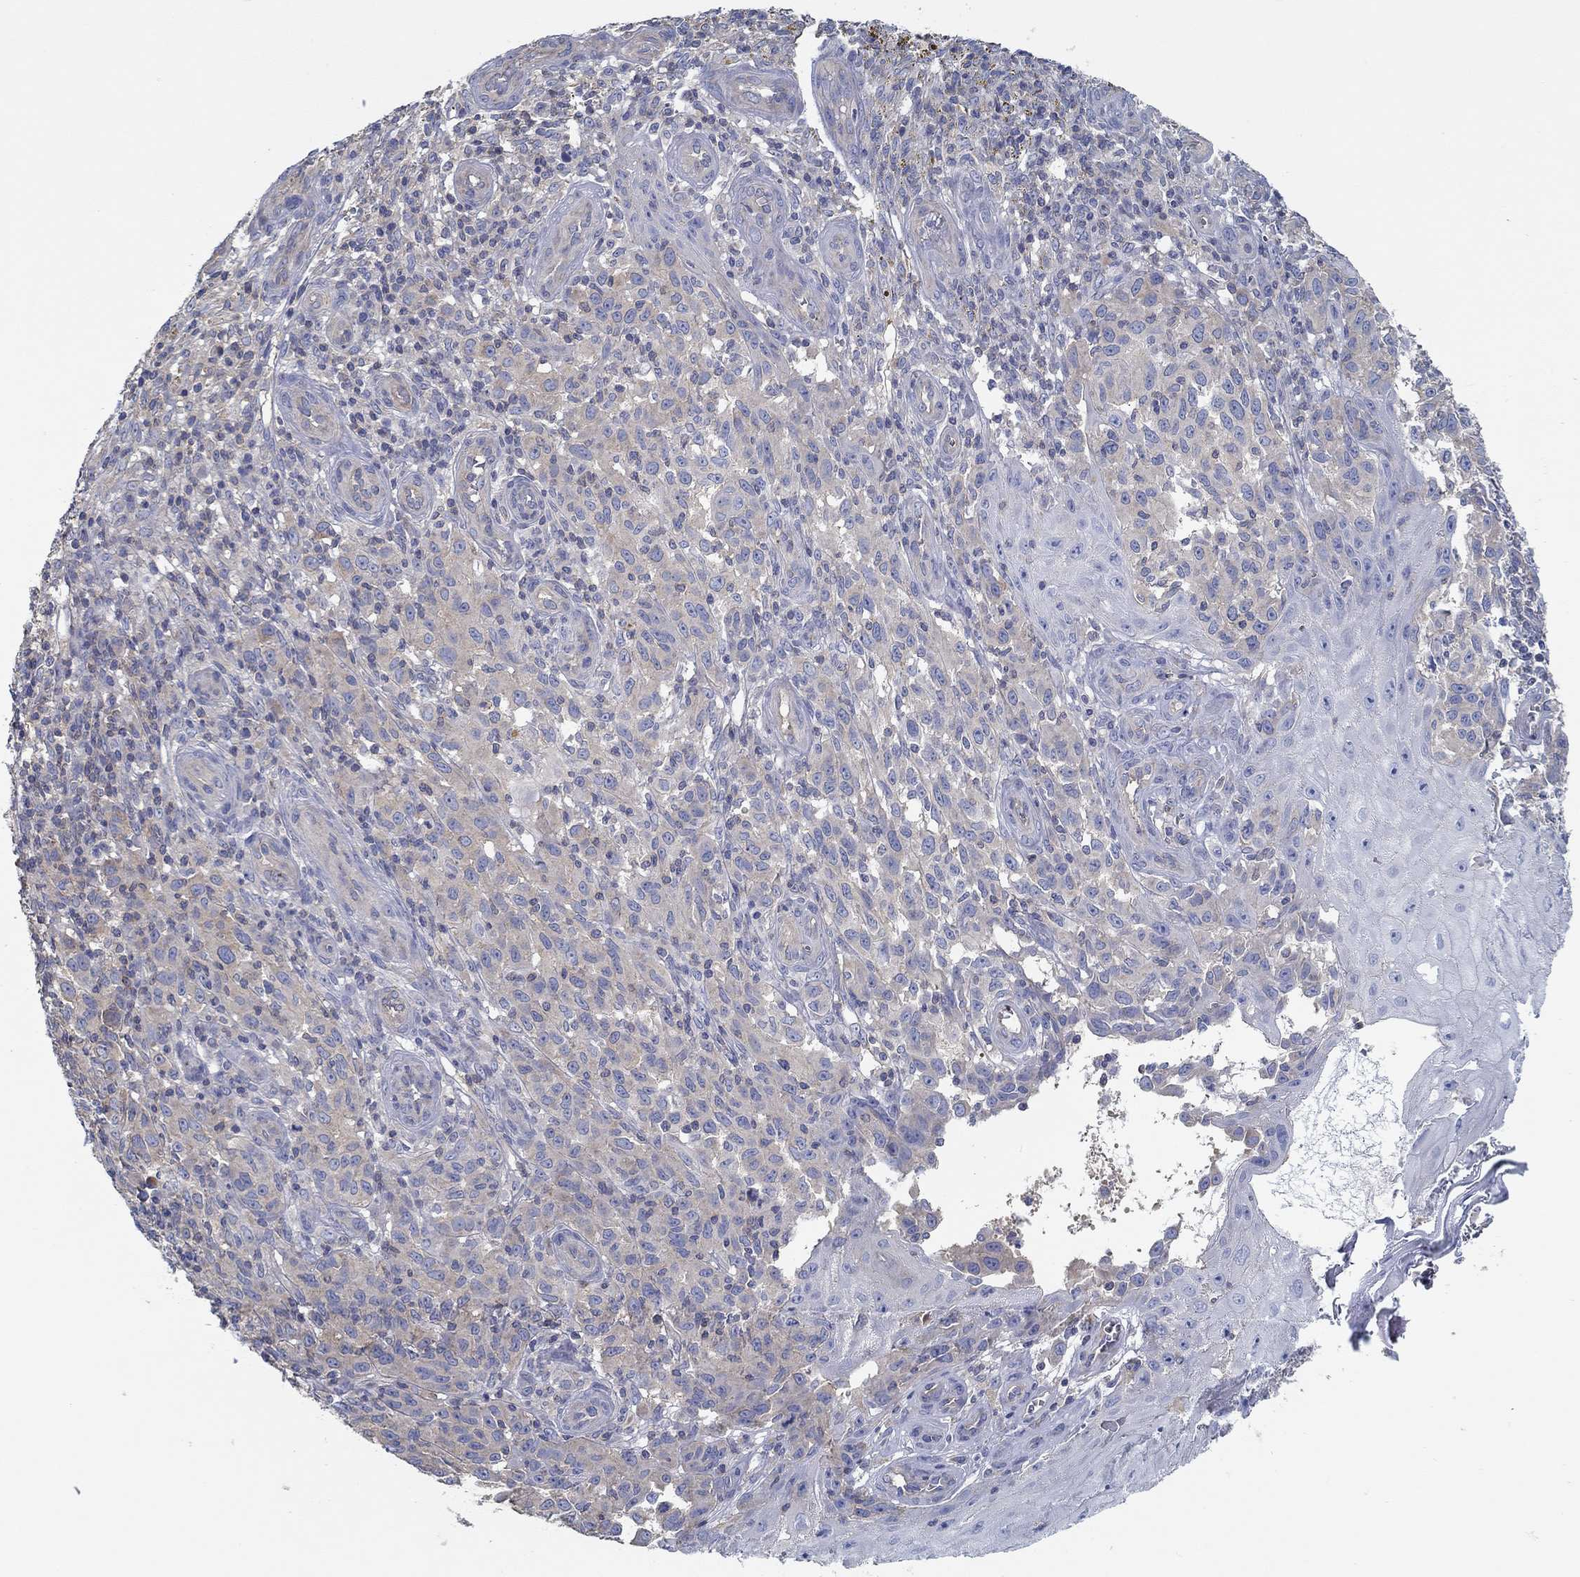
{"staining": {"intensity": "negative", "quantity": "none", "location": "none"}, "tissue": "melanoma", "cell_type": "Tumor cells", "image_type": "cancer", "snomed": [{"axis": "morphology", "description": "Malignant melanoma, NOS"}, {"axis": "topography", "description": "Skin"}], "caption": "High power microscopy photomicrograph of an immunohistochemistry micrograph of malignant melanoma, revealing no significant positivity in tumor cells. Nuclei are stained in blue.", "gene": "BBOF1", "patient": {"sex": "female", "age": 53}}